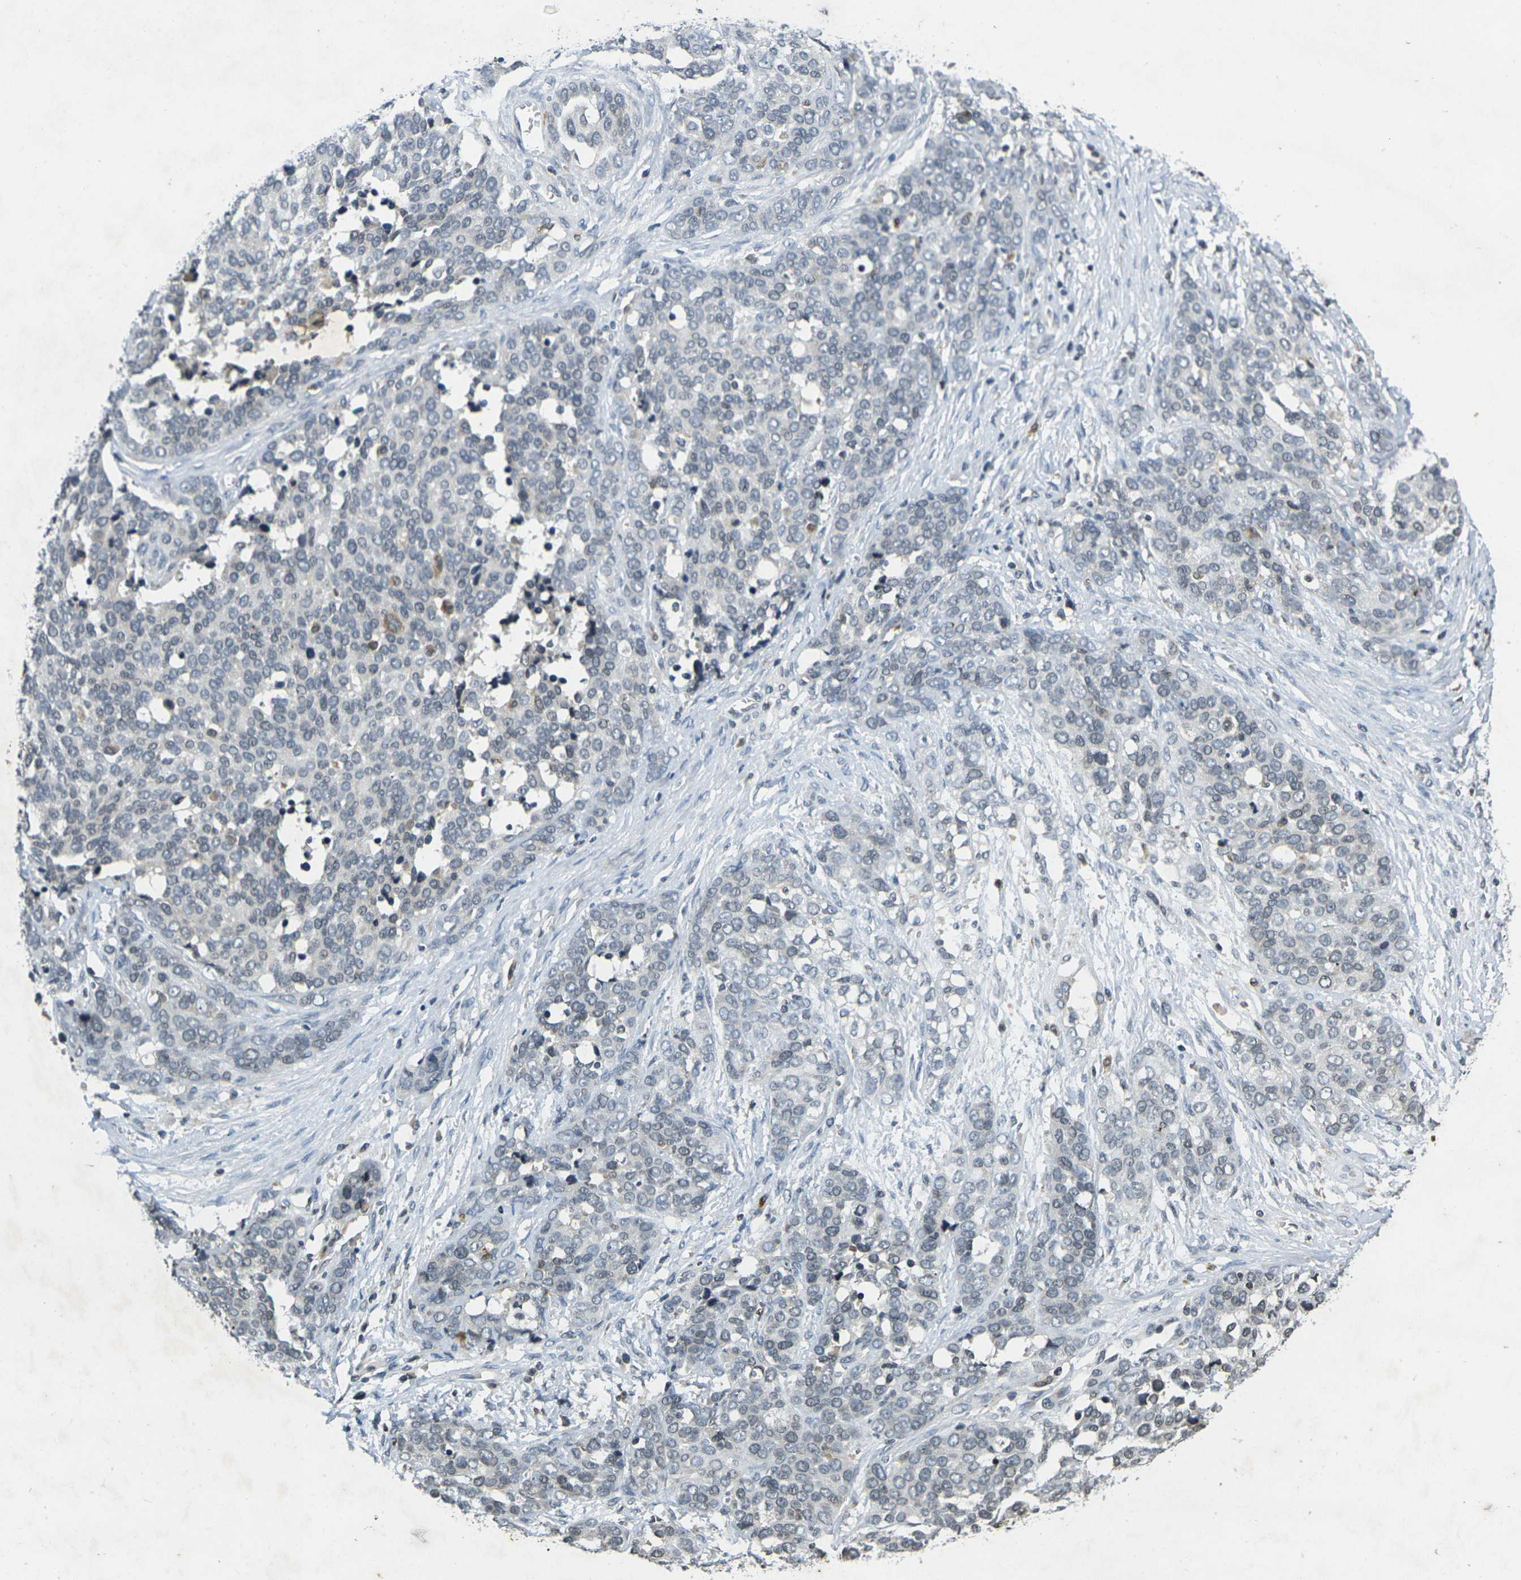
{"staining": {"intensity": "negative", "quantity": "none", "location": "none"}, "tissue": "ovarian cancer", "cell_type": "Tumor cells", "image_type": "cancer", "snomed": [{"axis": "morphology", "description": "Cystadenocarcinoma, serous, NOS"}, {"axis": "topography", "description": "Ovary"}], "caption": "The IHC image has no significant positivity in tumor cells of ovarian cancer (serous cystadenocarcinoma) tissue.", "gene": "C1QC", "patient": {"sex": "female", "age": 44}}